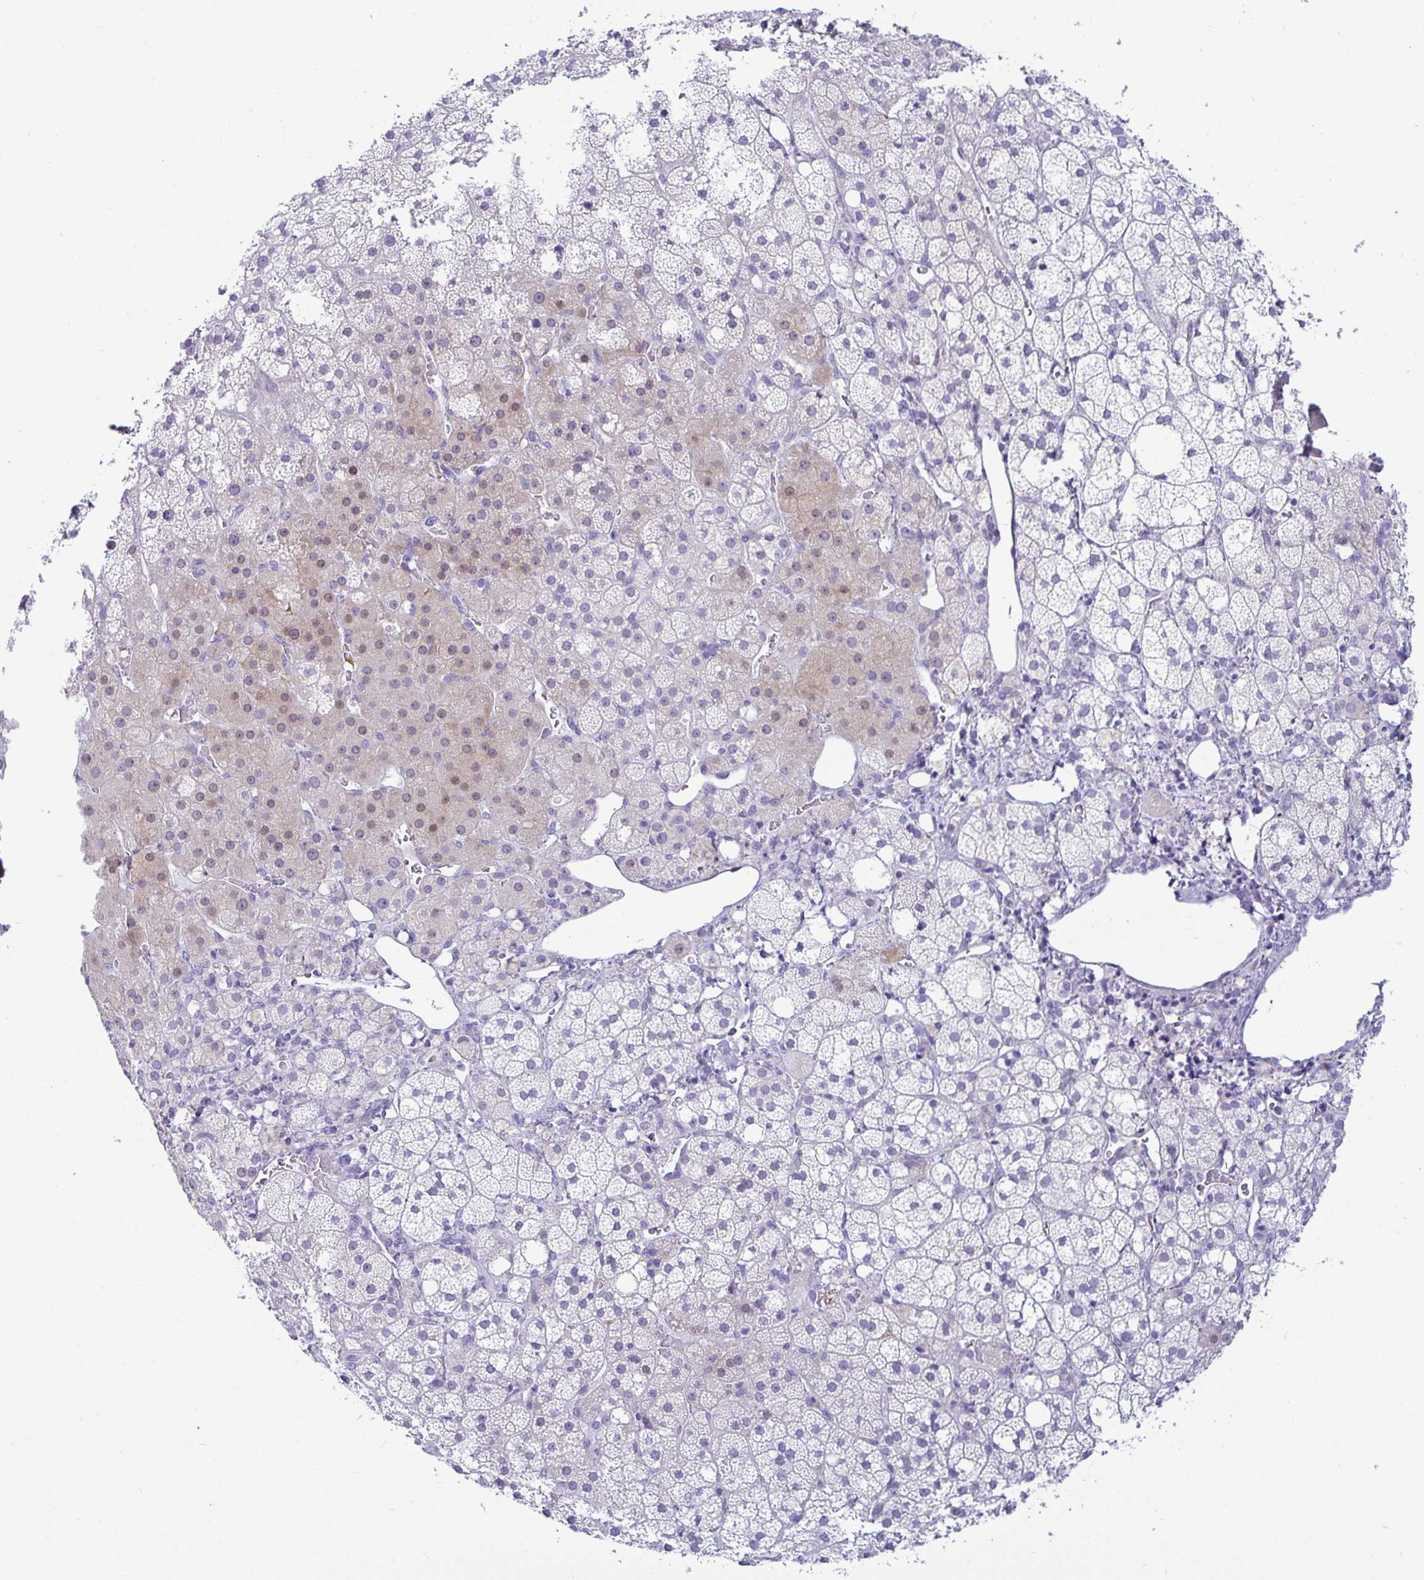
{"staining": {"intensity": "weak", "quantity": "<25%", "location": "nuclear"}, "tissue": "adrenal gland", "cell_type": "Glandular cells", "image_type": "normal", "snomed": [{"axis": "morphology", "description": "Normal tissue, NOS"}, {"axis": "topography", "description": "Adrenal gland"}], "caption": "Immunohistochemical staining of benign adrenal gland shows no significant expression in glandular cells.", "gene": "TFPI2", "patient": {"sex": "male", "age": 53}}